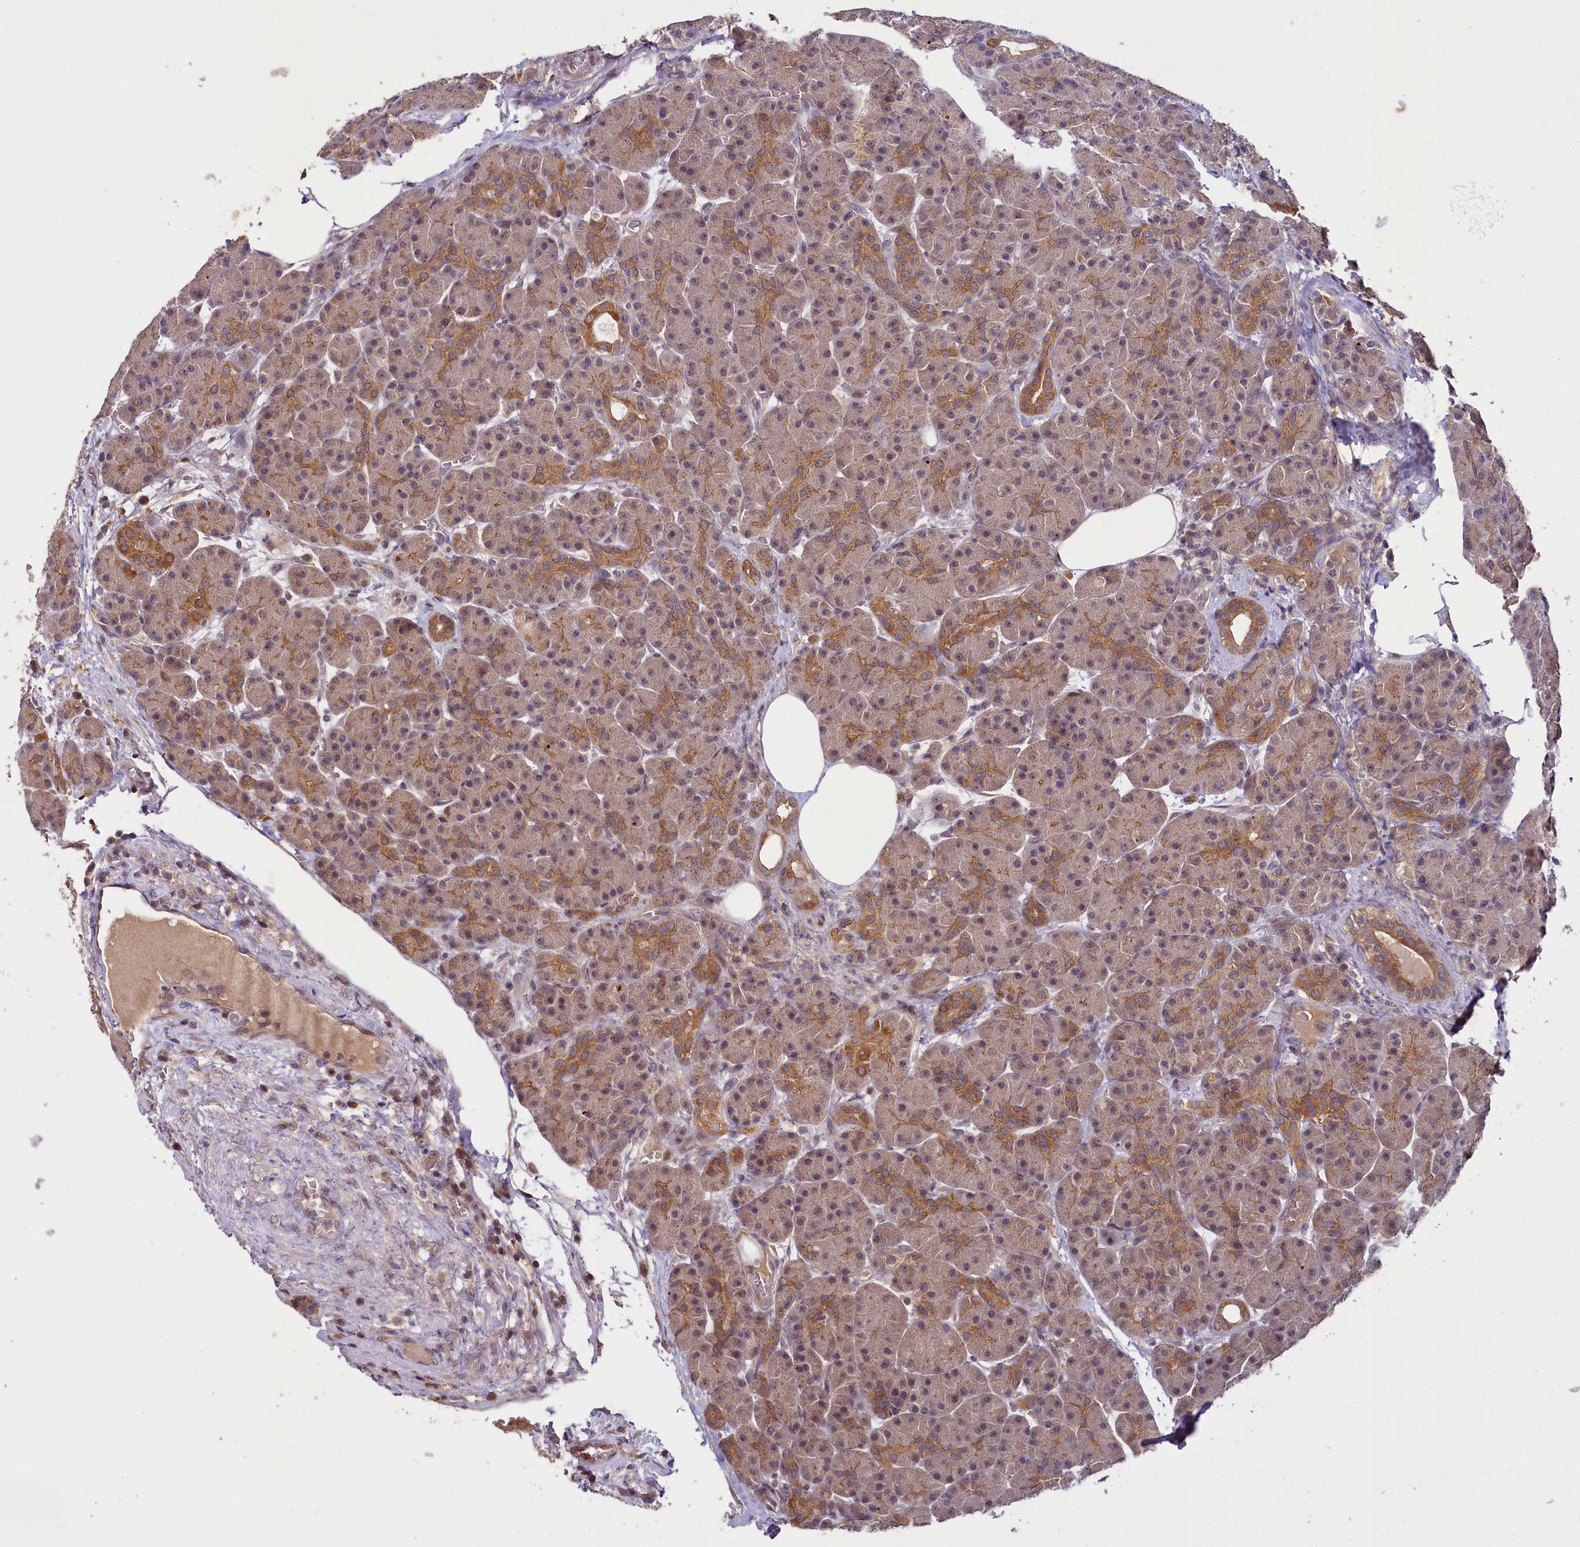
{"staining": {"intensity": "moderate", "quantity": ">75%", "location": "cytoplasmic/membranous"}, "tissue": "pancreas", "cell_type": "Exocrine glandular cells", "image_type": "normal", "snomed": [{"axis": "morphology", "description": "Normal tissue, NOS"}, {"axis": "topography", "description": "Pancreas"}], "caption": "Immunohistochemistry histopathology image of normal pancreas: human pancreas stained using immunohistochemistry (IHC) reveals medium levels of moderate protein expression localized specifically in the cytoplasmic/membranous of exocrine glandular cells, appearing as a cytoplasmic/membranous brown color.", "gene": "TMEM39A", "patient": {"sex": "male", "age": 63}}